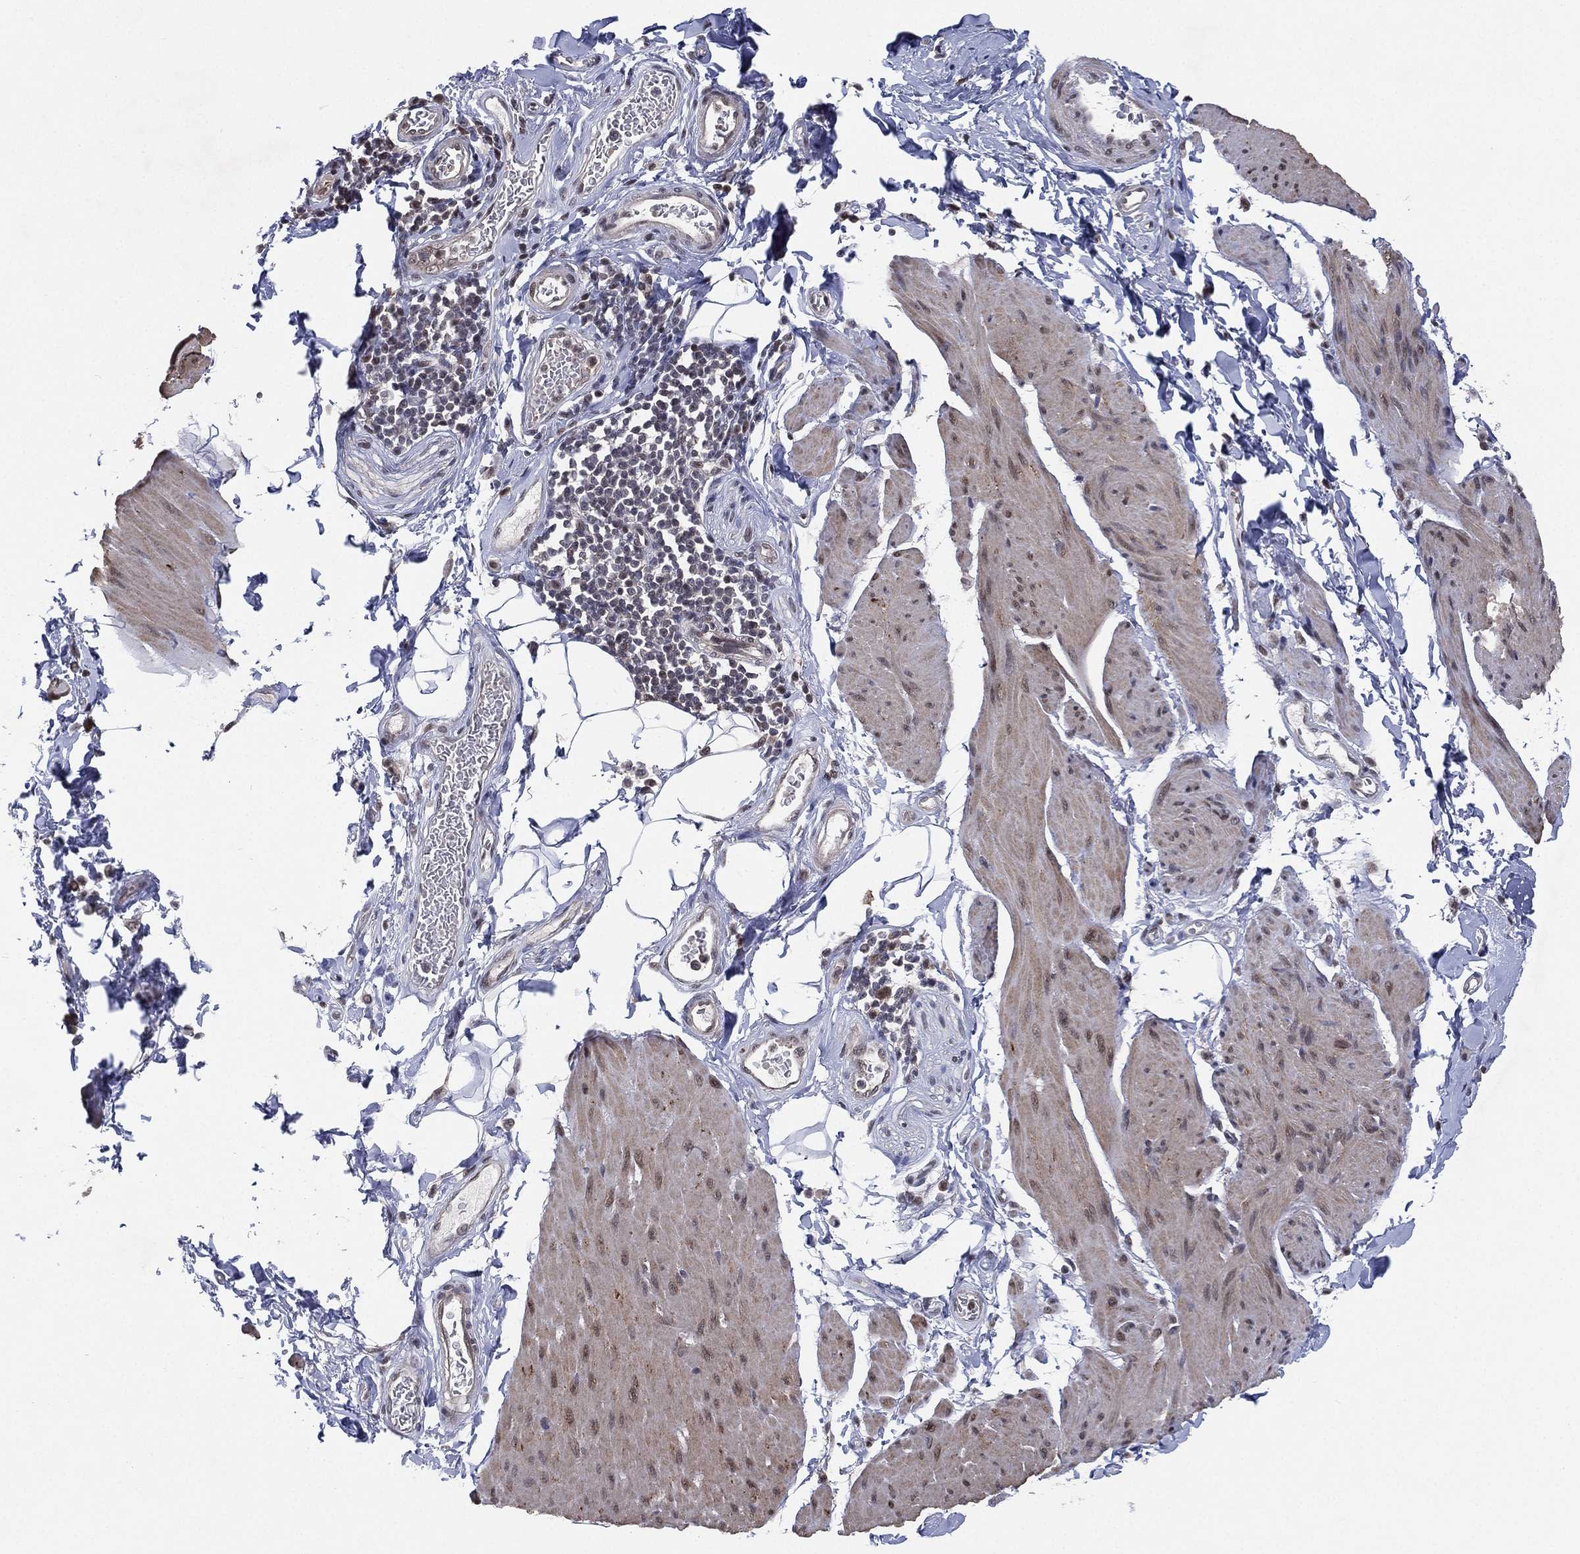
{"staining": {"intensity": "weak", "quantity": "<25%", "location": "nuclear"}, "tissue": "smooth muscle", "cell_type": "Smooth muscle cells", "image_type": "normal", "snomed": [{"axis": "morphology", "description": "Normal tissue, NOS"}, {"axis": "topography", "description": "Adipose tissue"}, {"axis": "topography", "description": "Smooth muscle"}, {"axis": "topography", "description": "Peripheral nerve tissue"}], "caption": "This is an IHC micrograph of benign smooth muscle. There is no staining in smooth muscle cells.", "gene": "DGCR8", "patient": {"sex": "male", "age": 83}}